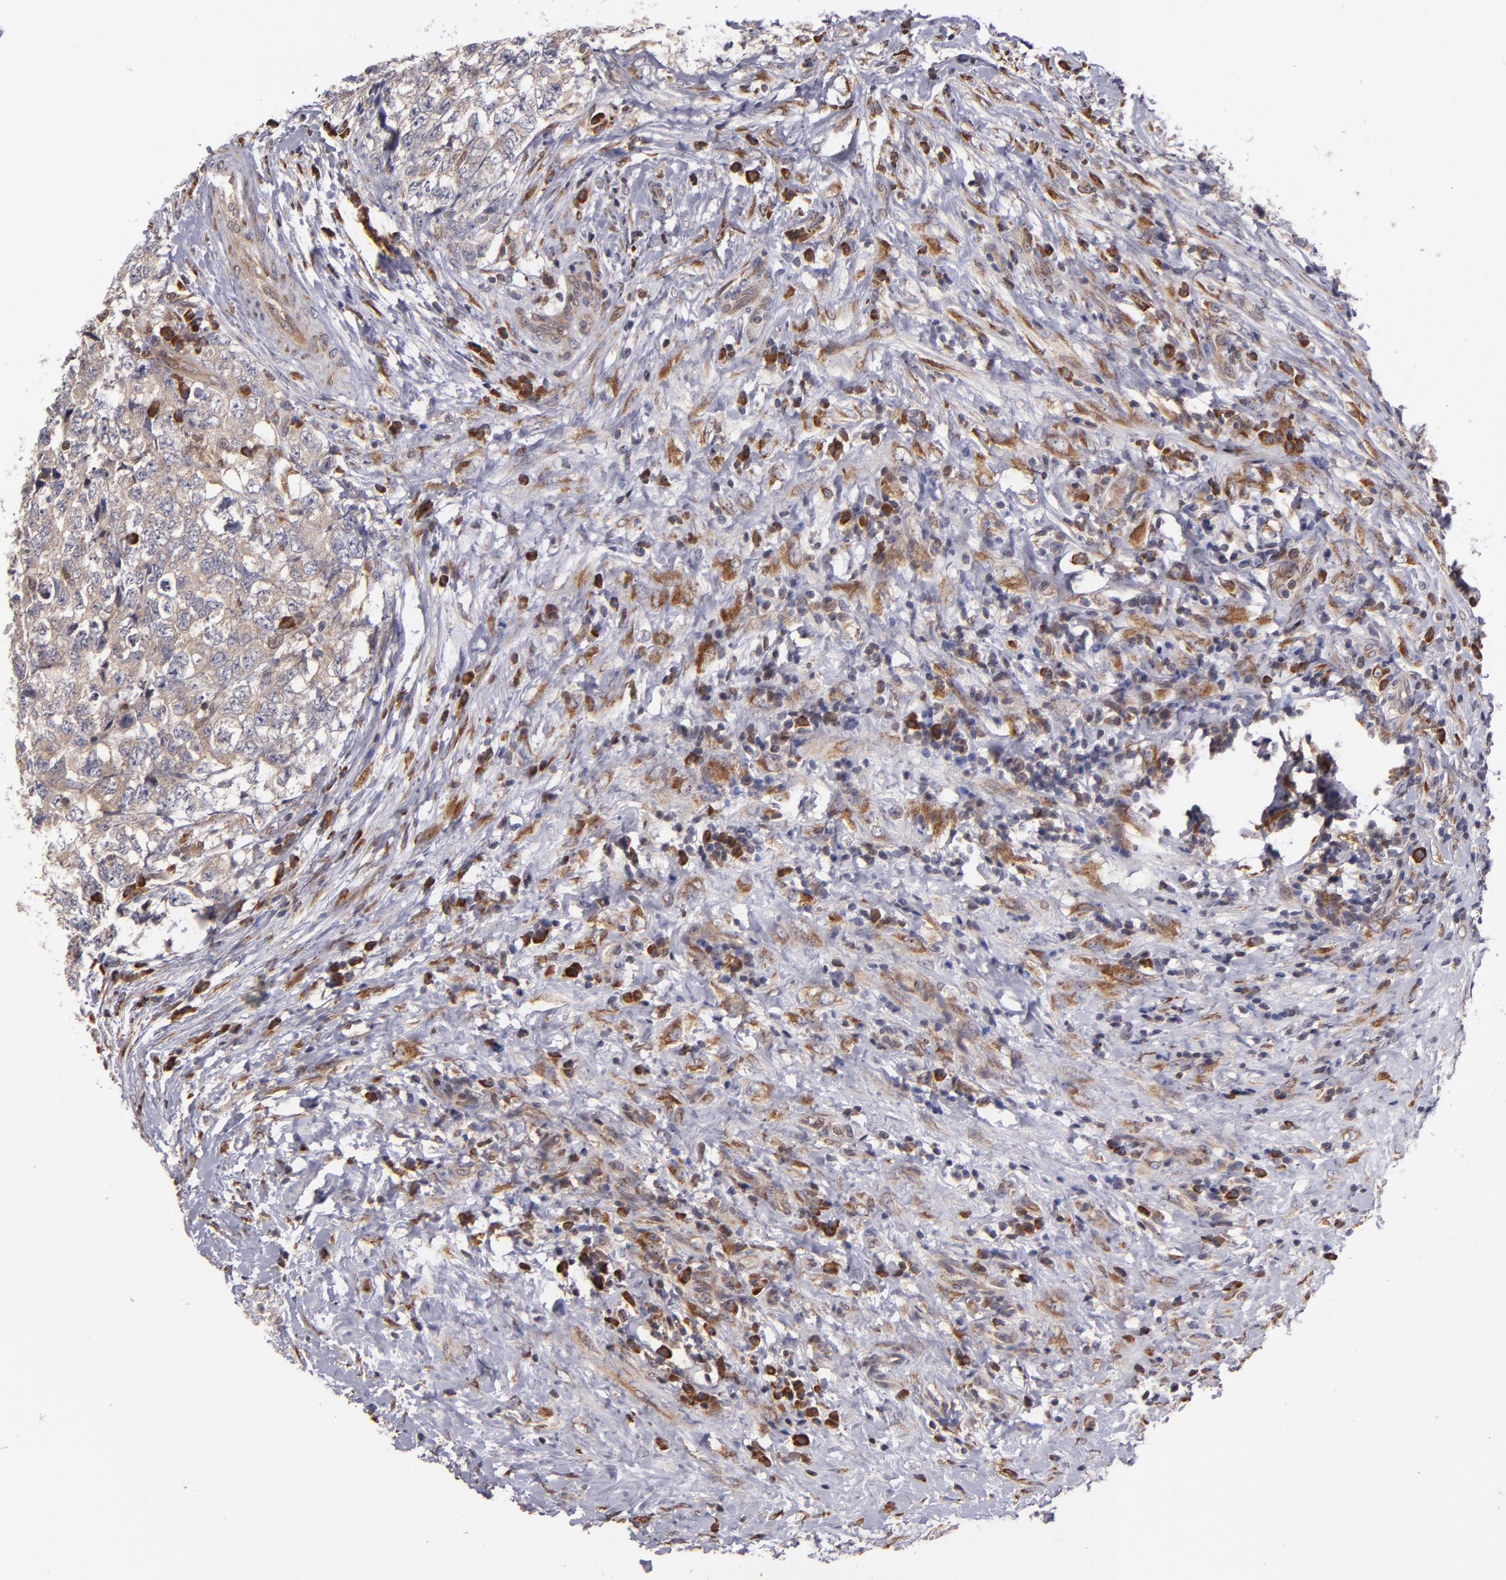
{"staining": {"intensity": "weak", "quantity": ">75%", "location": "cytoplasmic/membranous"}, "tissue": "testis cancer", "cell_type": "Tumor cells", "image_type": "cancer", "snomed": [{"axis": "morphology", "description": "Carcinoma, Embryonal, NOS"}, {"axis": "topography", "description": "Testis"}], "caption": "Approximately >75% of tumor cells in testis embryonal carcinoma exhibit weak cytoplasmic/membranous protein positivity as visualized by brown immunohistochemical staining.", "gene": "CASP1", "patient": {"sex": "male", "age": 31}}